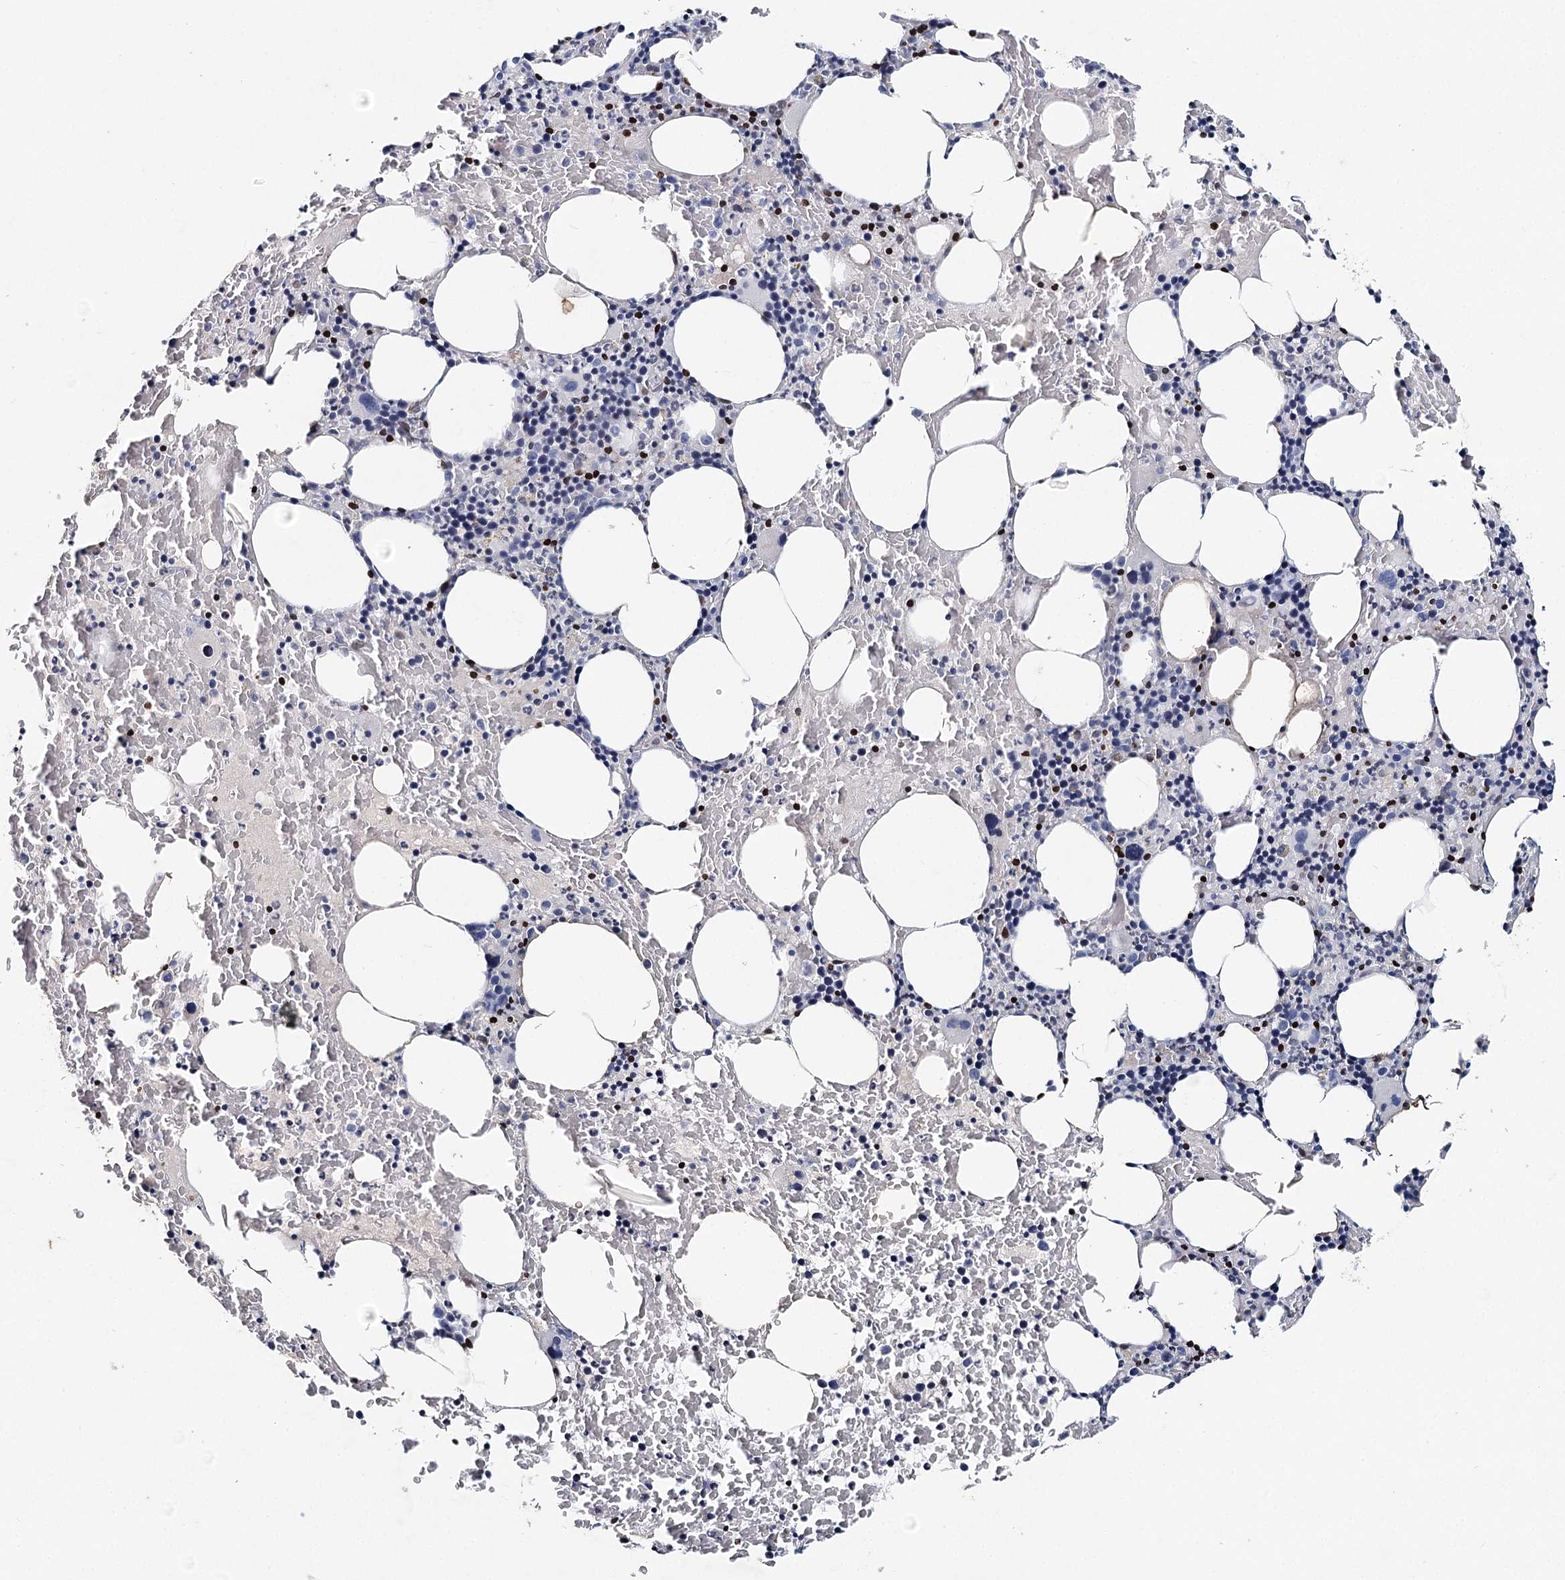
{"staining": {"intensity": "strong", "quantity": "<25%", "location": "nuclear"}, "tissue": "bone marrow", "cell_type": "Hematopoietic cells", "image_type": "normal", "snomed": [{"axis": "morphology", "description": "Normal tissue, NOS"}, {"axis": "topography", "description": "Bone marrow"}], "caption": "There is medium levels of strong nuclear expression in hematopoietic cells of unremarkable bone marrow, as demonstrated by immunohistochemical staining (brown color).", "gene": "FRMD4A", "patient": {"sex": "male", "age": 62}}